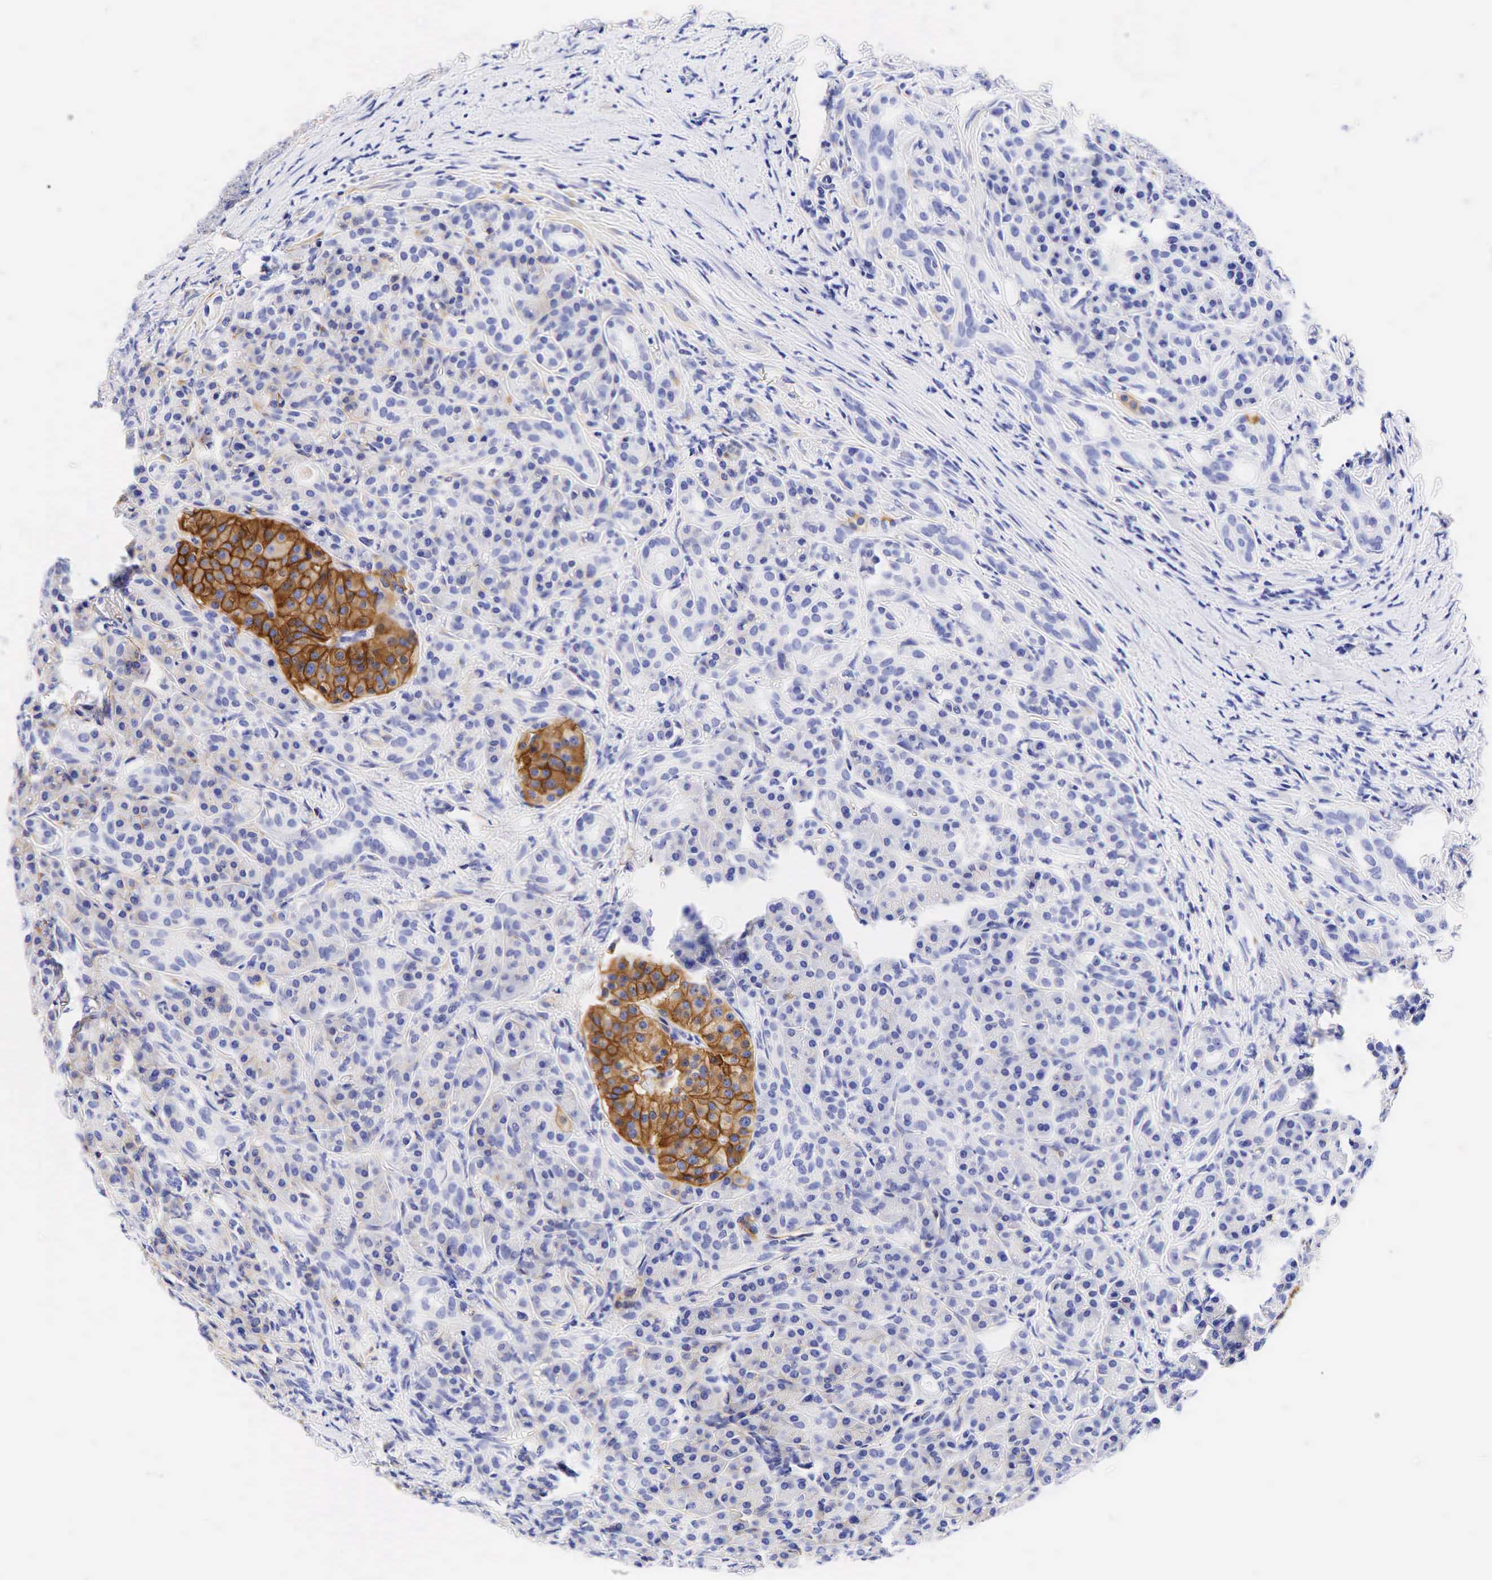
{"staining": {"intensity": "weak", "quantity": "<25%", "location": "cytoplasmic/membranous"}, "tissue": "pancreas", "cell_type": "Exocrine glandular cells", "image_type": "normal", "snomed": [{"axis": "morphology", "description": "Normal tissue, NOS"}, {"axis": "topography", "description": "Lymph node"}, {"axis": "topography", "description": "Pancreas"}], "caption": "DAB immunohistochemical staining of benign pancreas shows no significant positivity in exocrine glandular cells.", "gene": "CD99", "patient": {"sex": "male", "age": 59}}